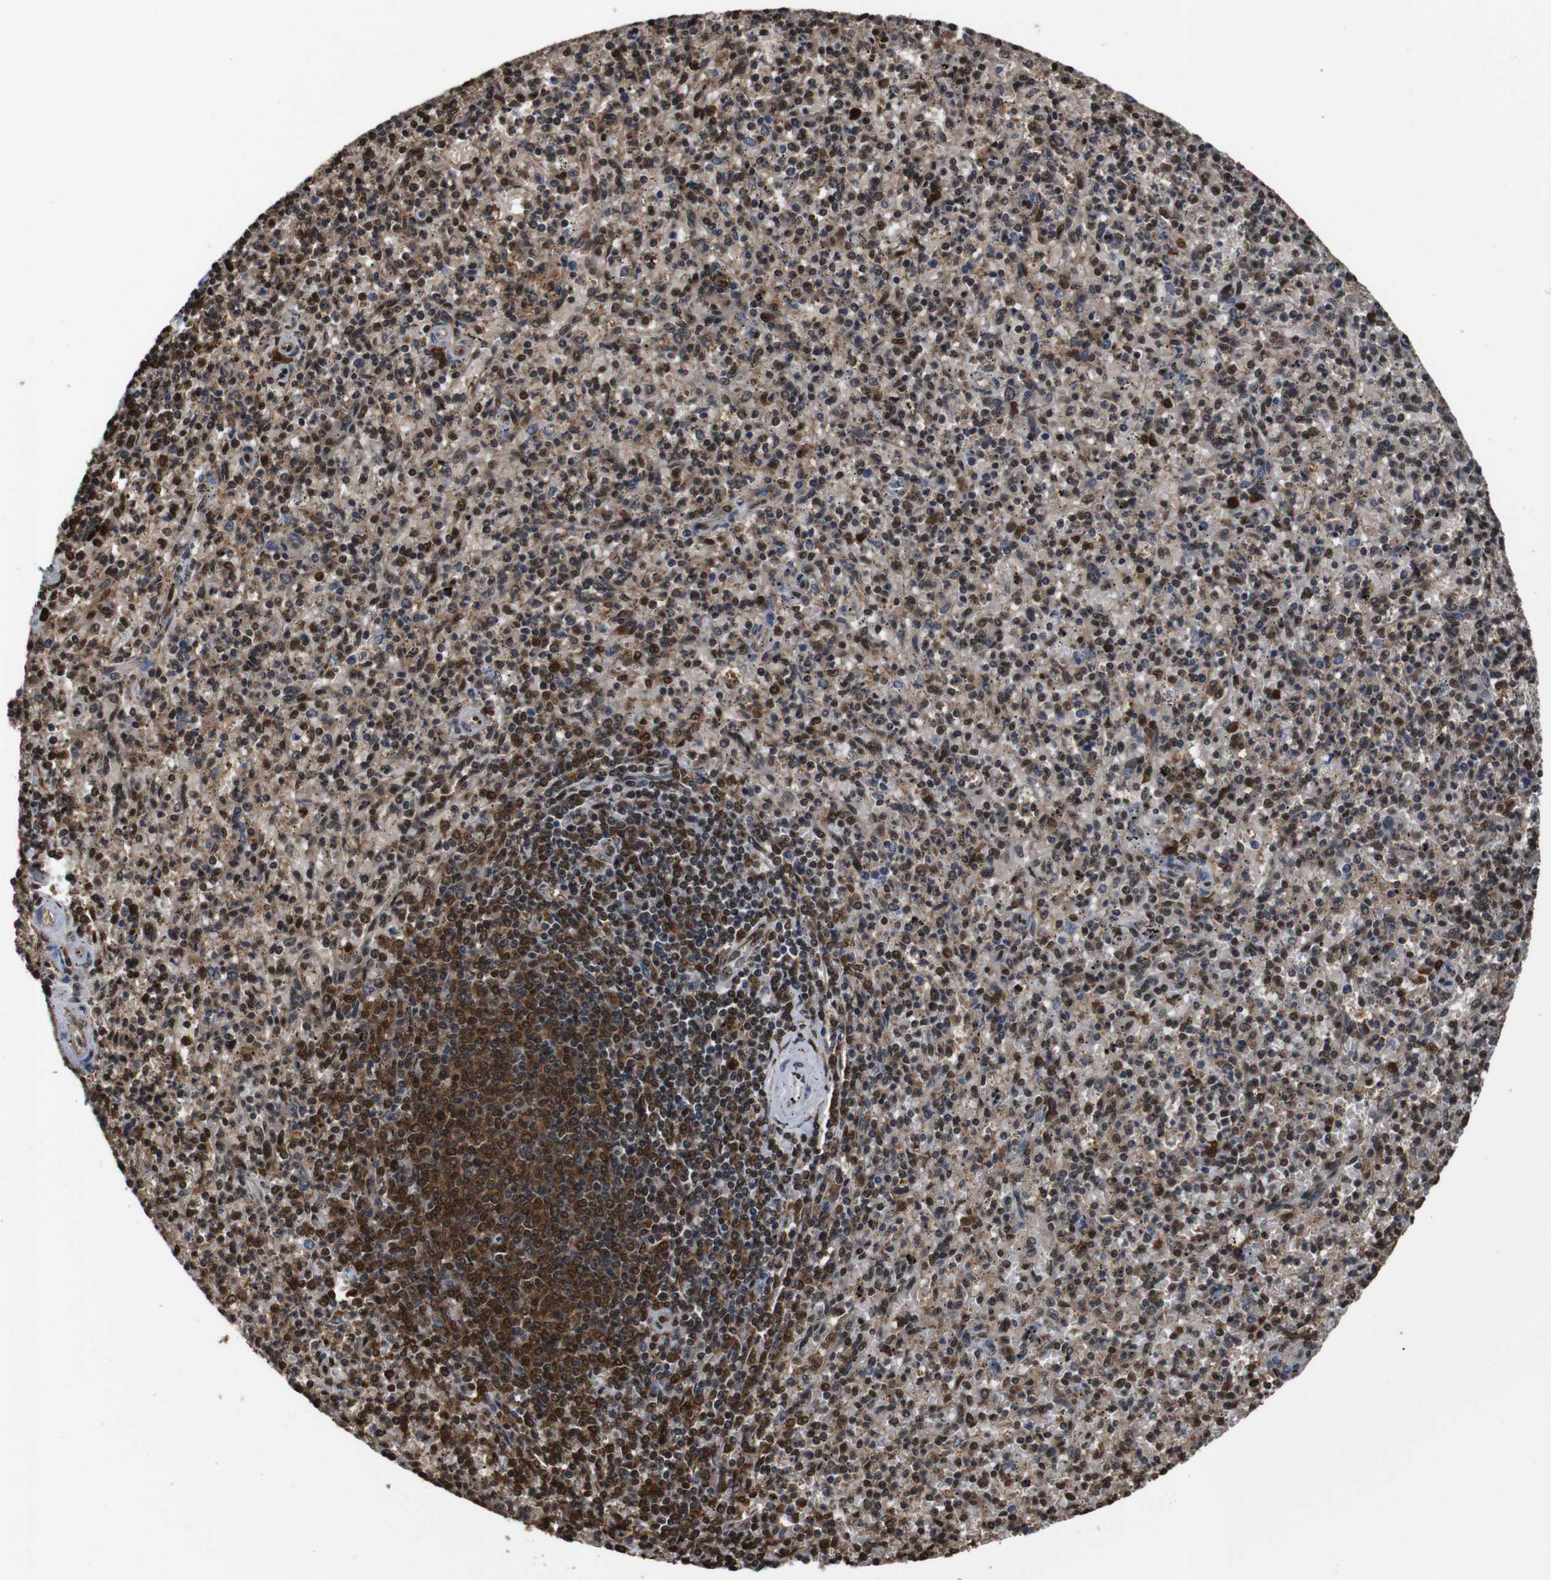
{"staining": {"intensity": "moderate", "quantity": "25%-75%", "location": "cytoplasmic/membranous,nuclear"}, "tissue": "spleen", "cell_type": "Cells in red pulp", "image_type": "normal", "snomed": [{"axis": "morphology", "description": "Normal tissue, NOS"}, {"axis": "topography", "description": "Spleen"}], "caption": "A high-resolution histopathology image shows immunohistochemistry (IHC) staining of normal spleen, which exhibits moderate cytoplasmic/membranous,nuclear positivity in approximately 25%-75% of cells in red pulp.", "gene": "VCP", "patient": {"sex": "male", "age": 72}}